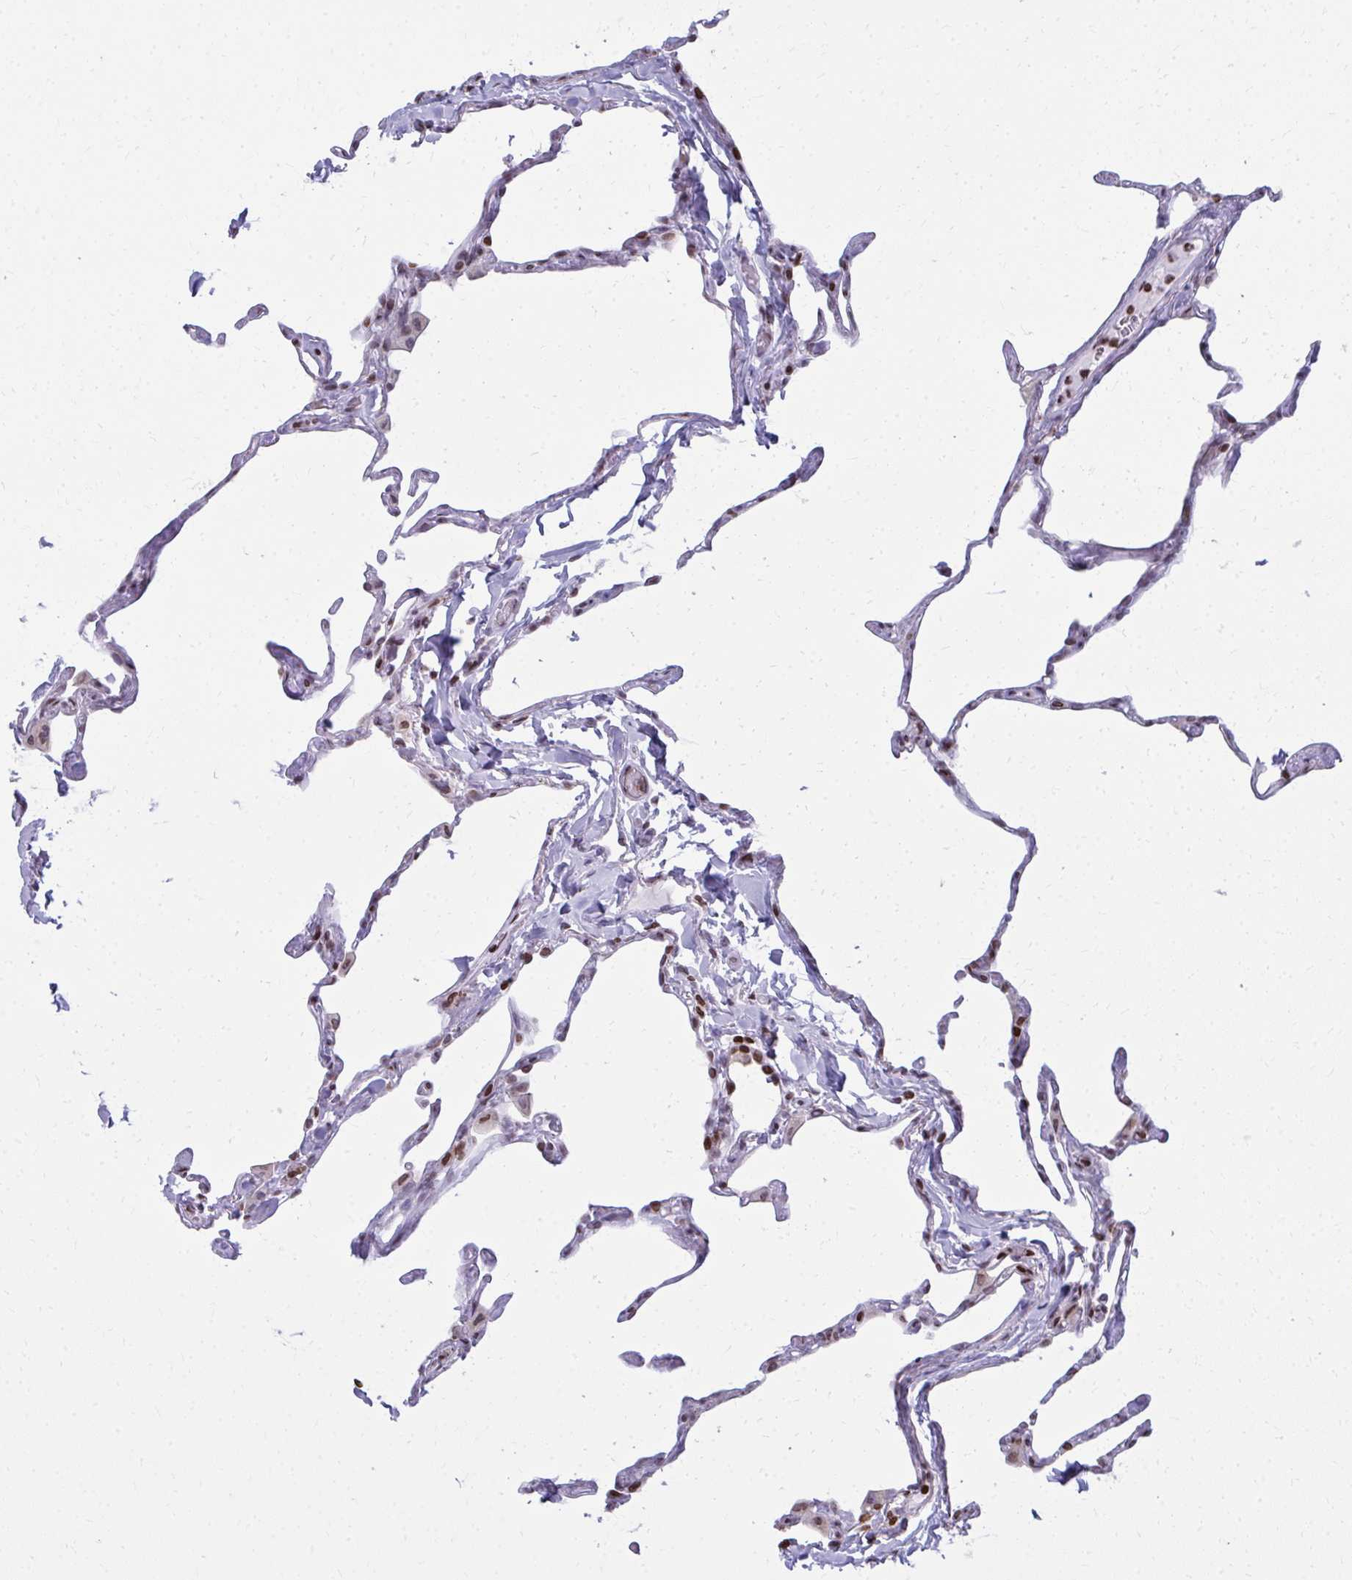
{"staining": {"intensity": "moderate", "quantity": "25%-75%", "location": "nuclear"}, "tissue": "lung", "cell_type": "Alveolar cells", "image_type": "normal", "snomed": [{"axis": "morphology", "description": "Normal tissue, NOS"}, {"axis": "topography", "description": "Lung"}], "caption": "Protein expression analysis of unremarkable lung shows moderate nuclear expression in approximately 25%-75% of alveolar cells.", "gene": "AP5M1", "patient": {"sex": "male", "age": 65}}